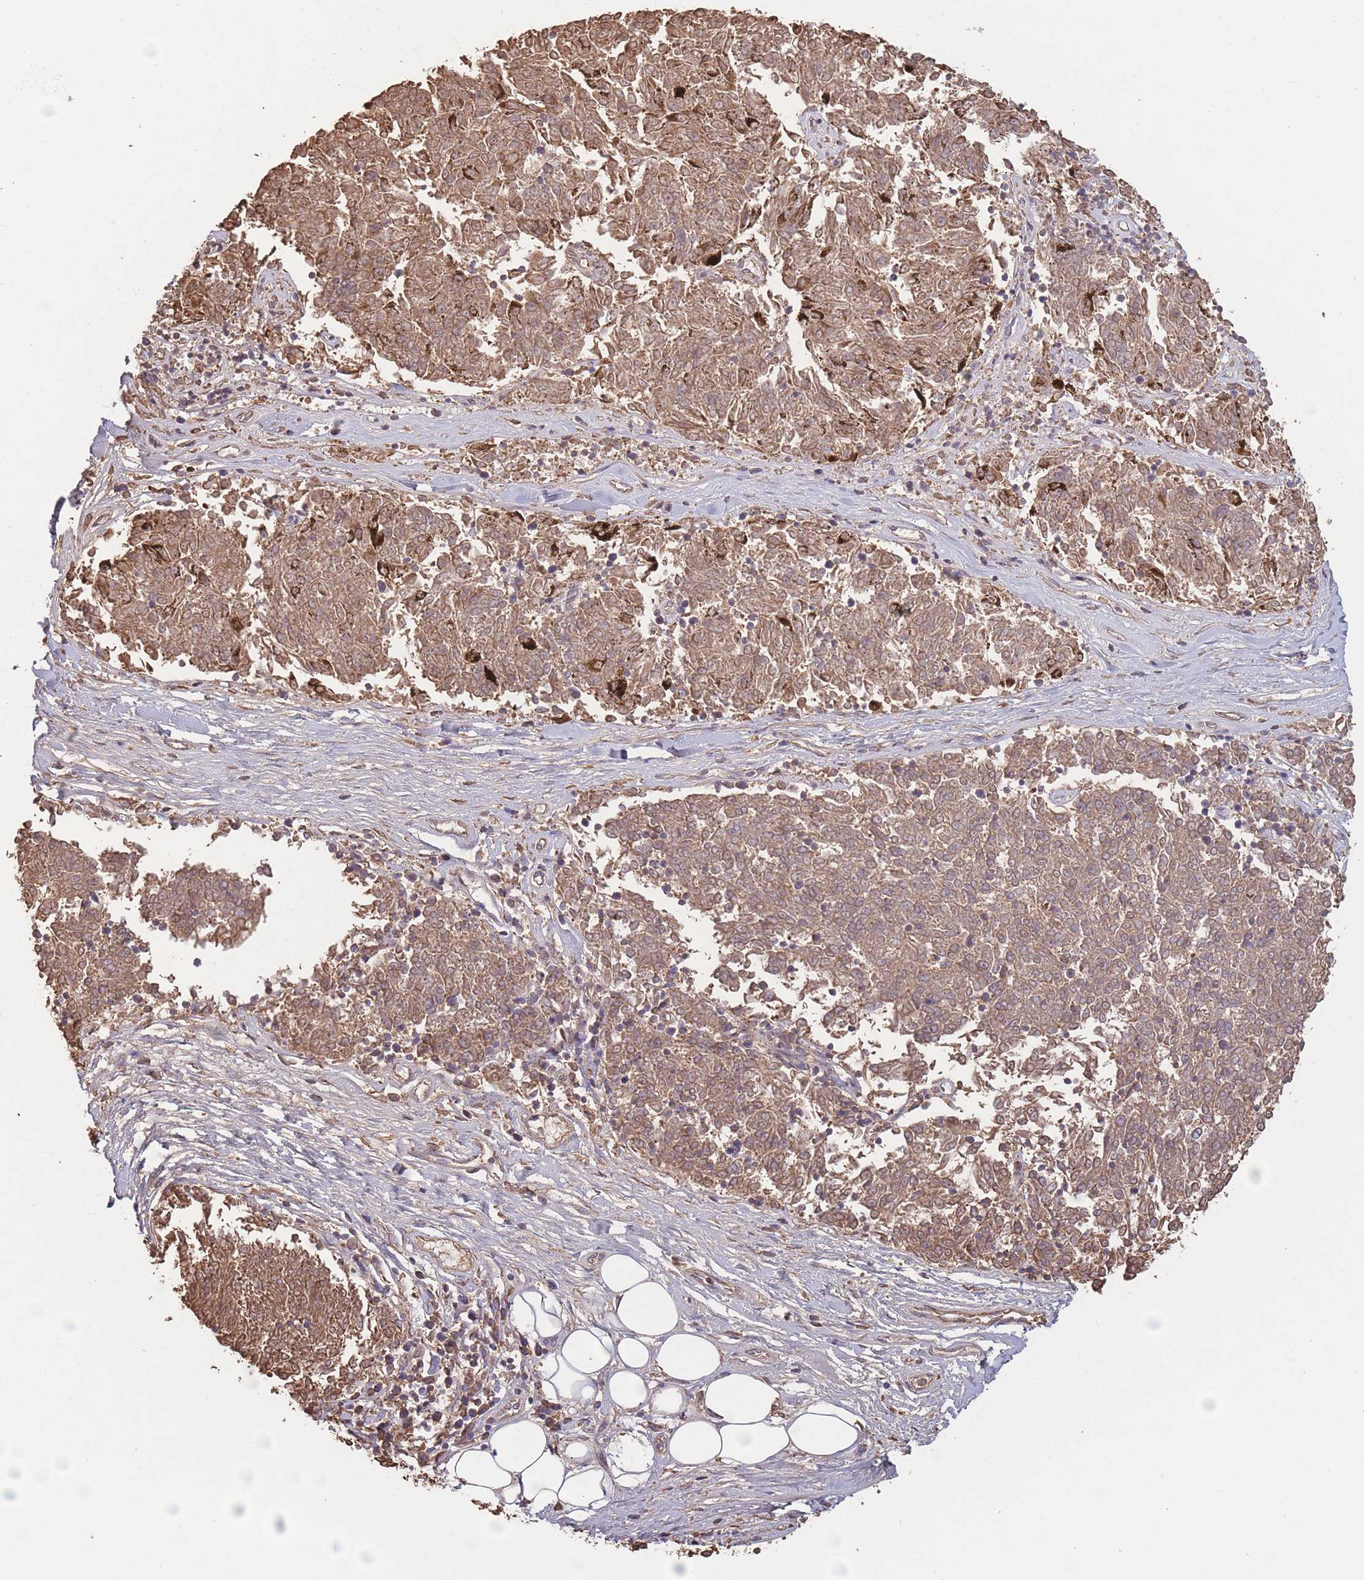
{"staining": {"intensity": "moderate", "quantity": ">75%", "location": "cytoplasmic/membranous"}, "tissue": "melanoma", "cell_type": "Tumor cells", "image_type": "cancer", "snomed": [{"axis": "morphology", "description": "Malignant melanoma, NOS"}, {"axis": "topography", "description": "Skin"}], "caption": "A high-resolution photomicrograph shows immunohistochemistry staining of malignant melanoma, which displays moderate cytoplasmic/membranous staining in about >75% of tumor cells.", "gene": "KIF16B", "patient": {"sex": "female", "age": 72}}